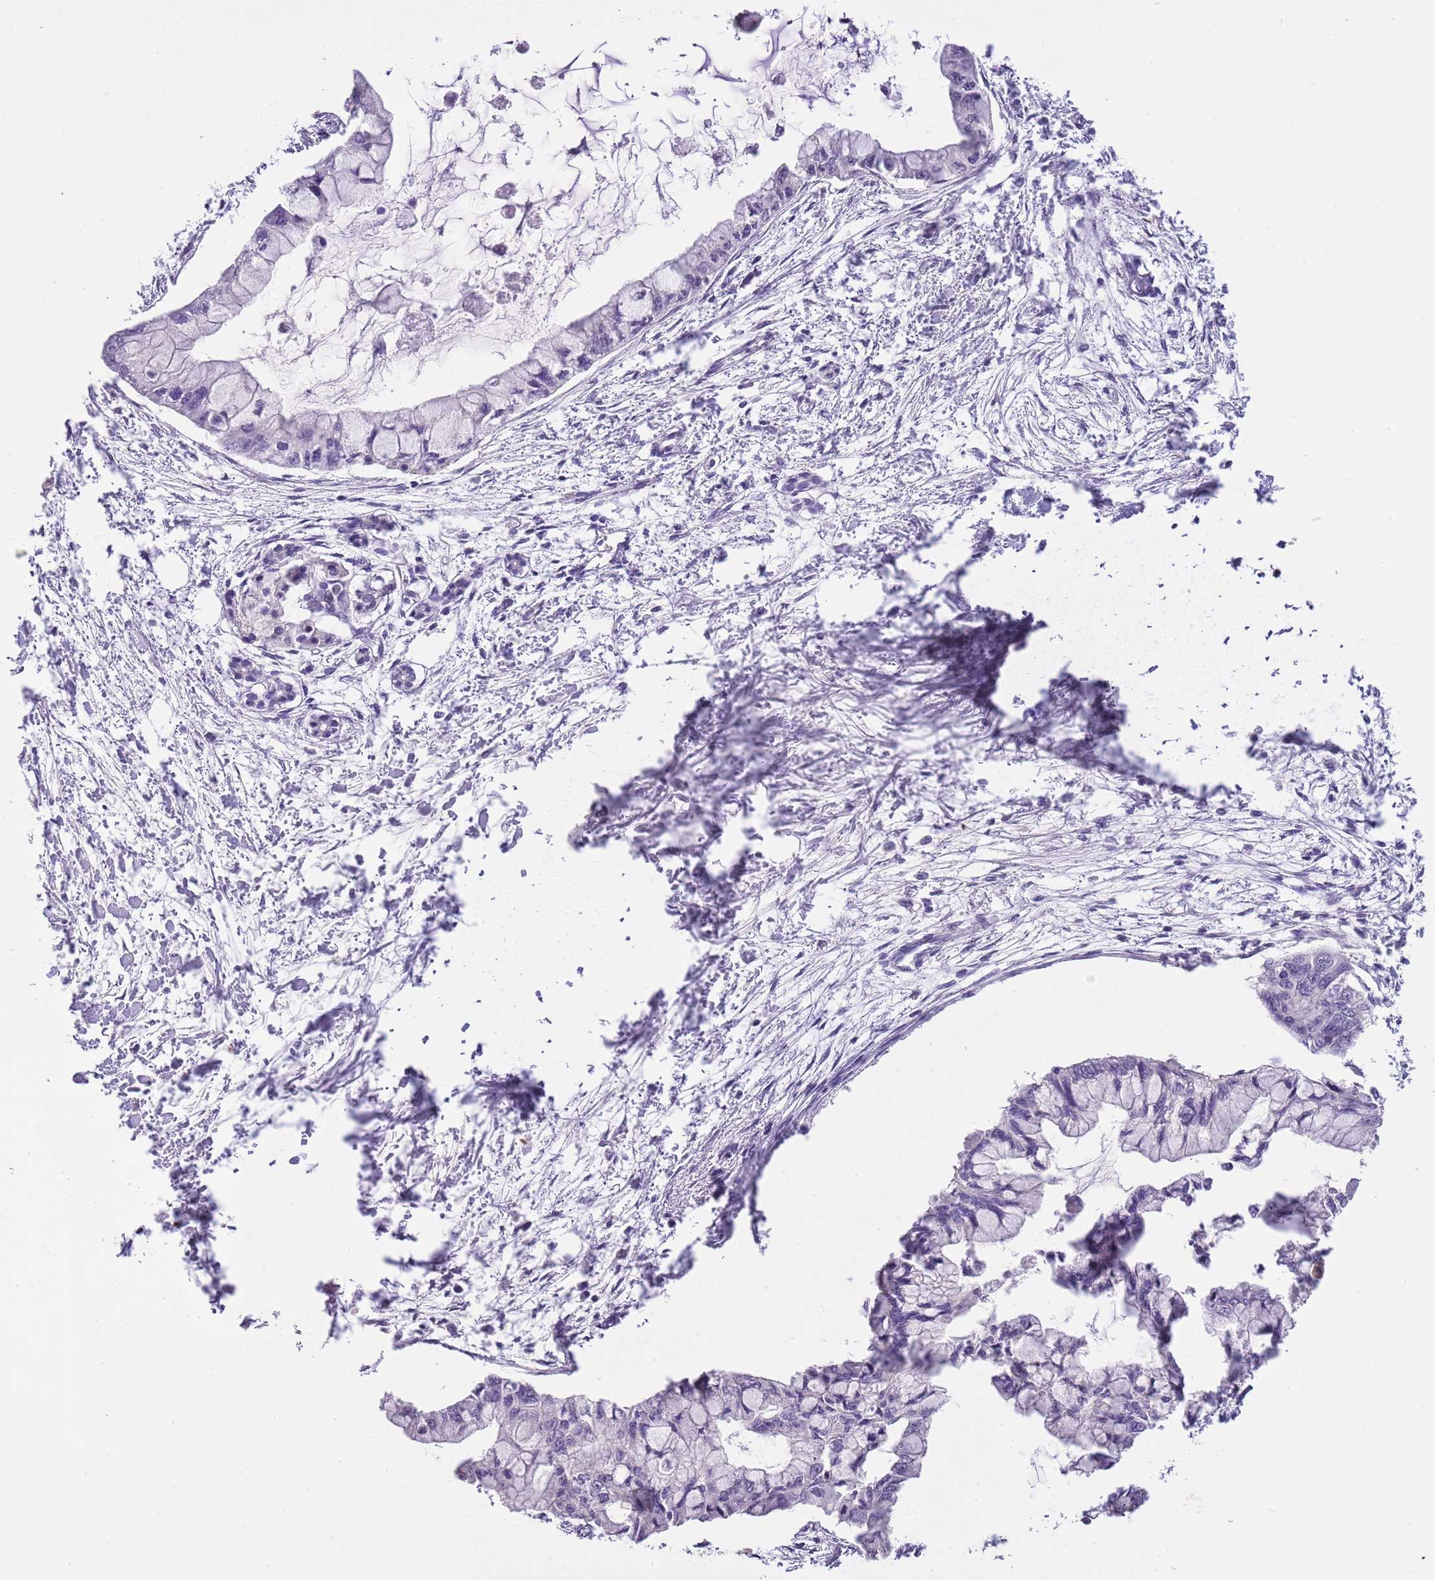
{"staining": {"intensity": "negative", "quantity": "none", "location": "none"}, "tissue": "pancreatic cancer", "cell_type": "Tumor cells", "image_type": "cancer", "snomed": [{"axis": "morphology", "description": "Adenocarcinoma, NOS"}, {"axis": "topography", "description": "Pancreas"}], "caption": "This photomicrograph is of pancreatic cancer stained with immunohistochemistry (IHC) to label a protein in brown with the nuclei are counter-stained blue. There is no expression in tumor cells.", "gene": "SLC35E3", "patient": {"sex": "male", "age": 48}}